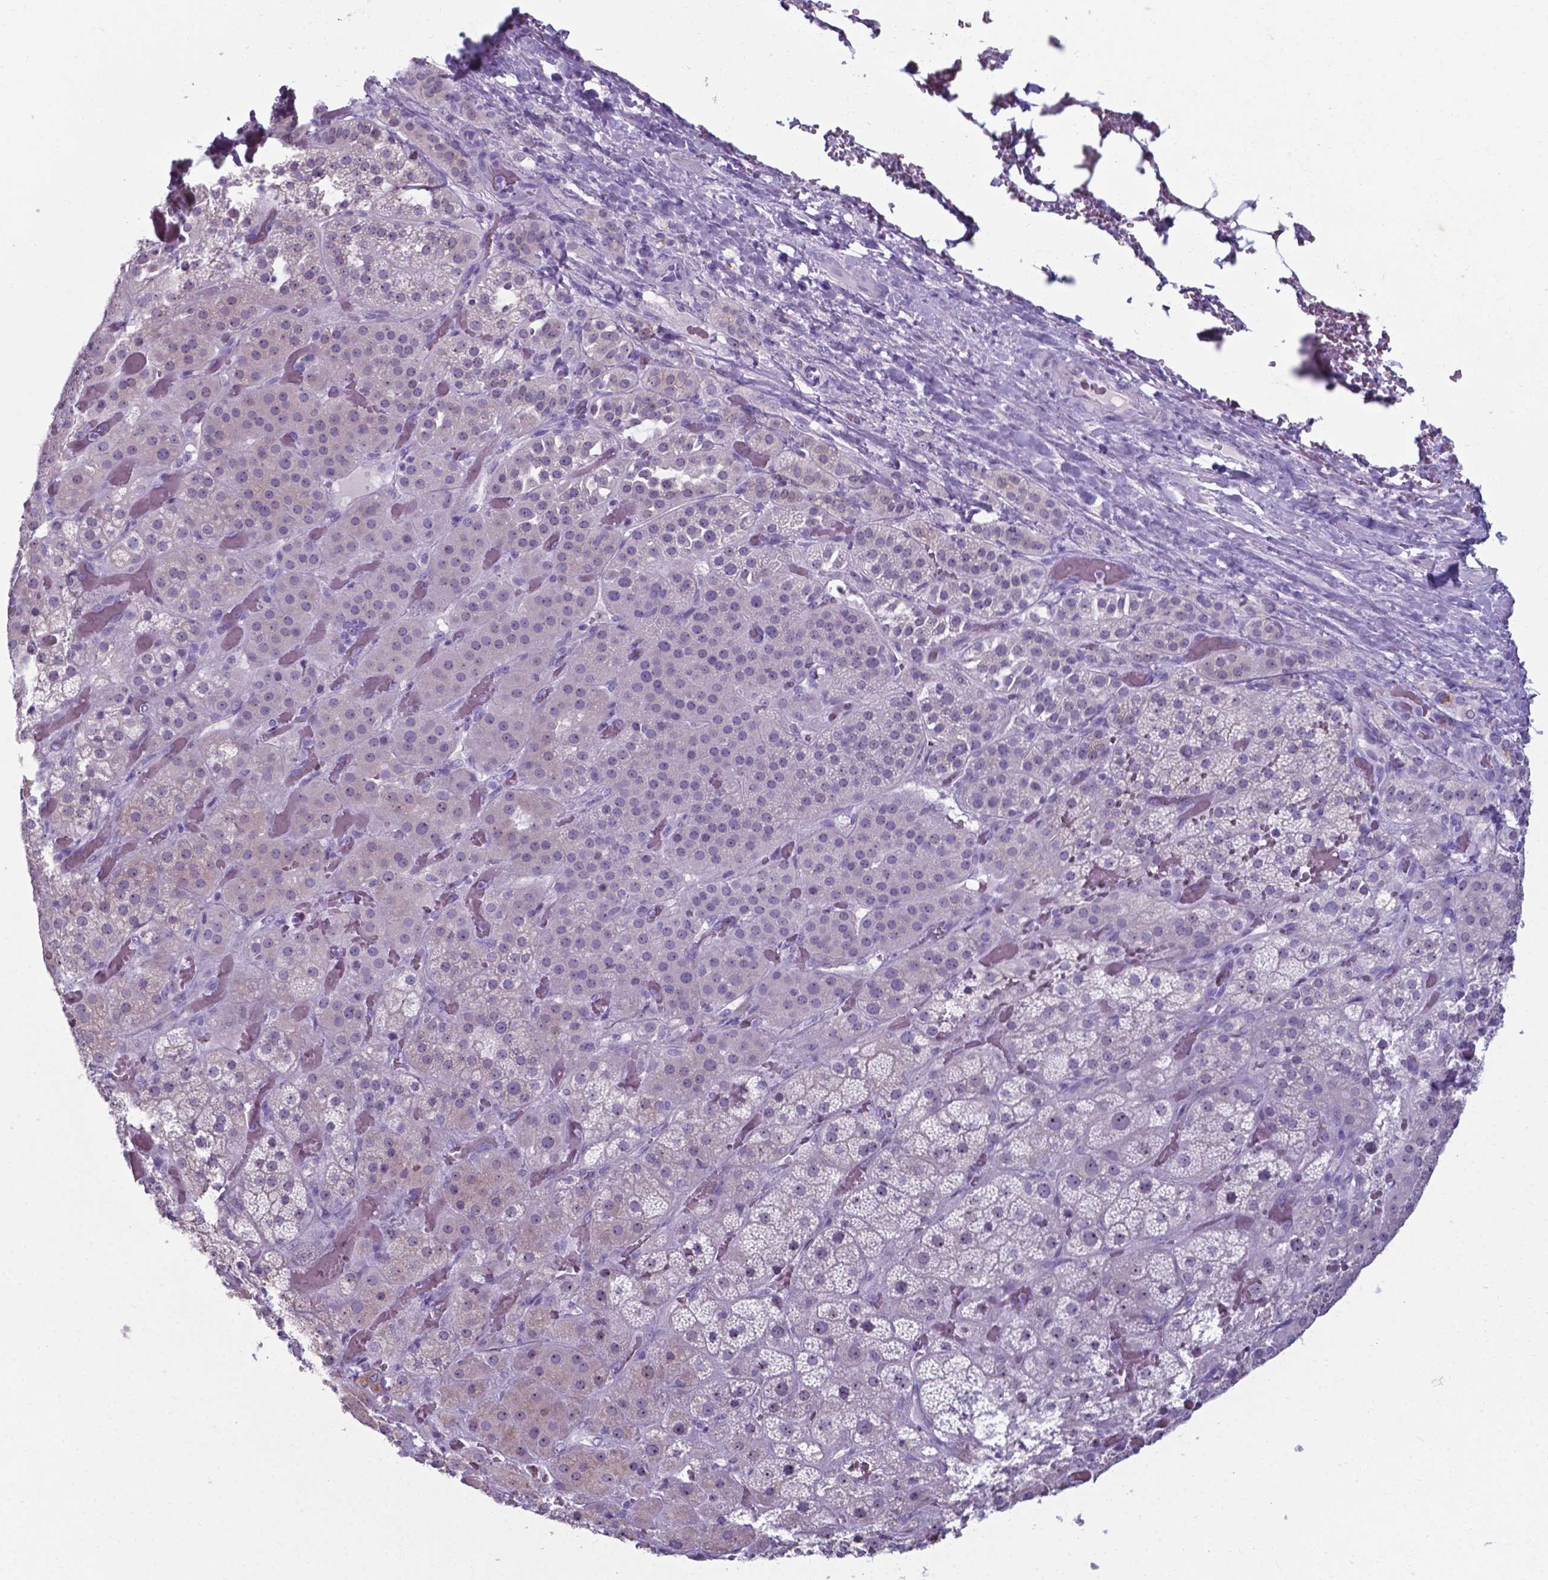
{"staining": {"intensity": "negative", "quantity": "none", "location": "none"}, "tissue": "adrenal gland", "cell_type": "Glandular cells", "image_type": "normal", "snomed": [{"axis": "morphology", "description": "Normal tissue, NOS"}, {"axis": "topography", "description": "Adrenal gland"}], "caption": "The micrograph shows no significant positivity in glandular cells of adrenal gland.", "gene": "AP5B1", "patient": {"sex": "male", "age": 57}}